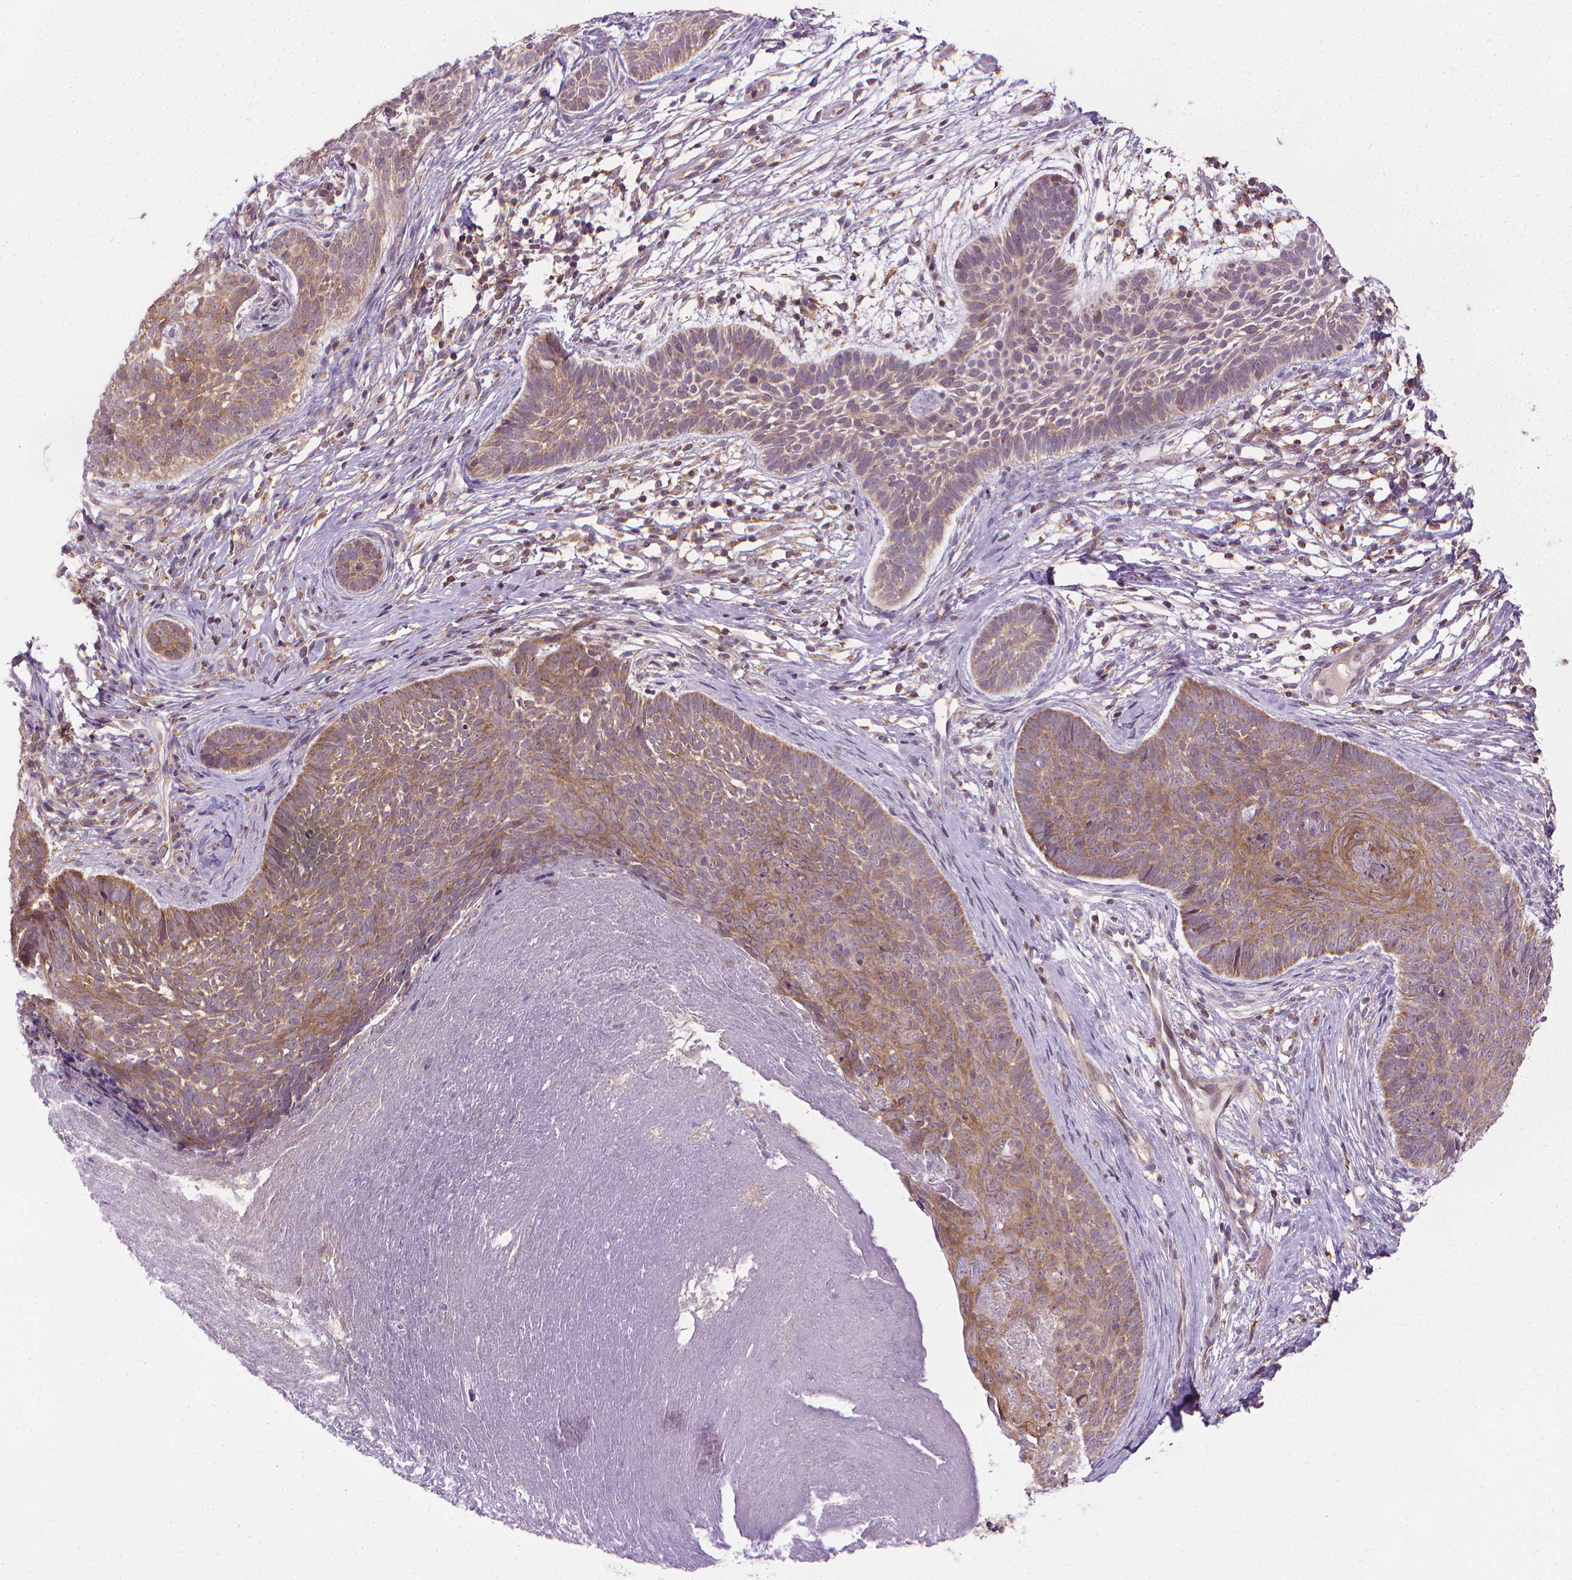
{"staining": {"intensity": "moderate", "quantity": ">75%", "location": "cytoplasmic/membranous"}, "tissue": "skin cancer", "cell_type": "Tumor cells", "image_type": "cancer", "snomed": [{"axis": "morphology", "description": "Basal cell carcinoma"}, {"axis": "topography", "description": "Skin"}], "caption": "Protein positivity by IHC shows moderate cytoplasmic/membranous positivity in about >75% of tumor cells in skin cancer.", "gene": "PRAG1", "patient": {"sex": "male", "age": 85}}